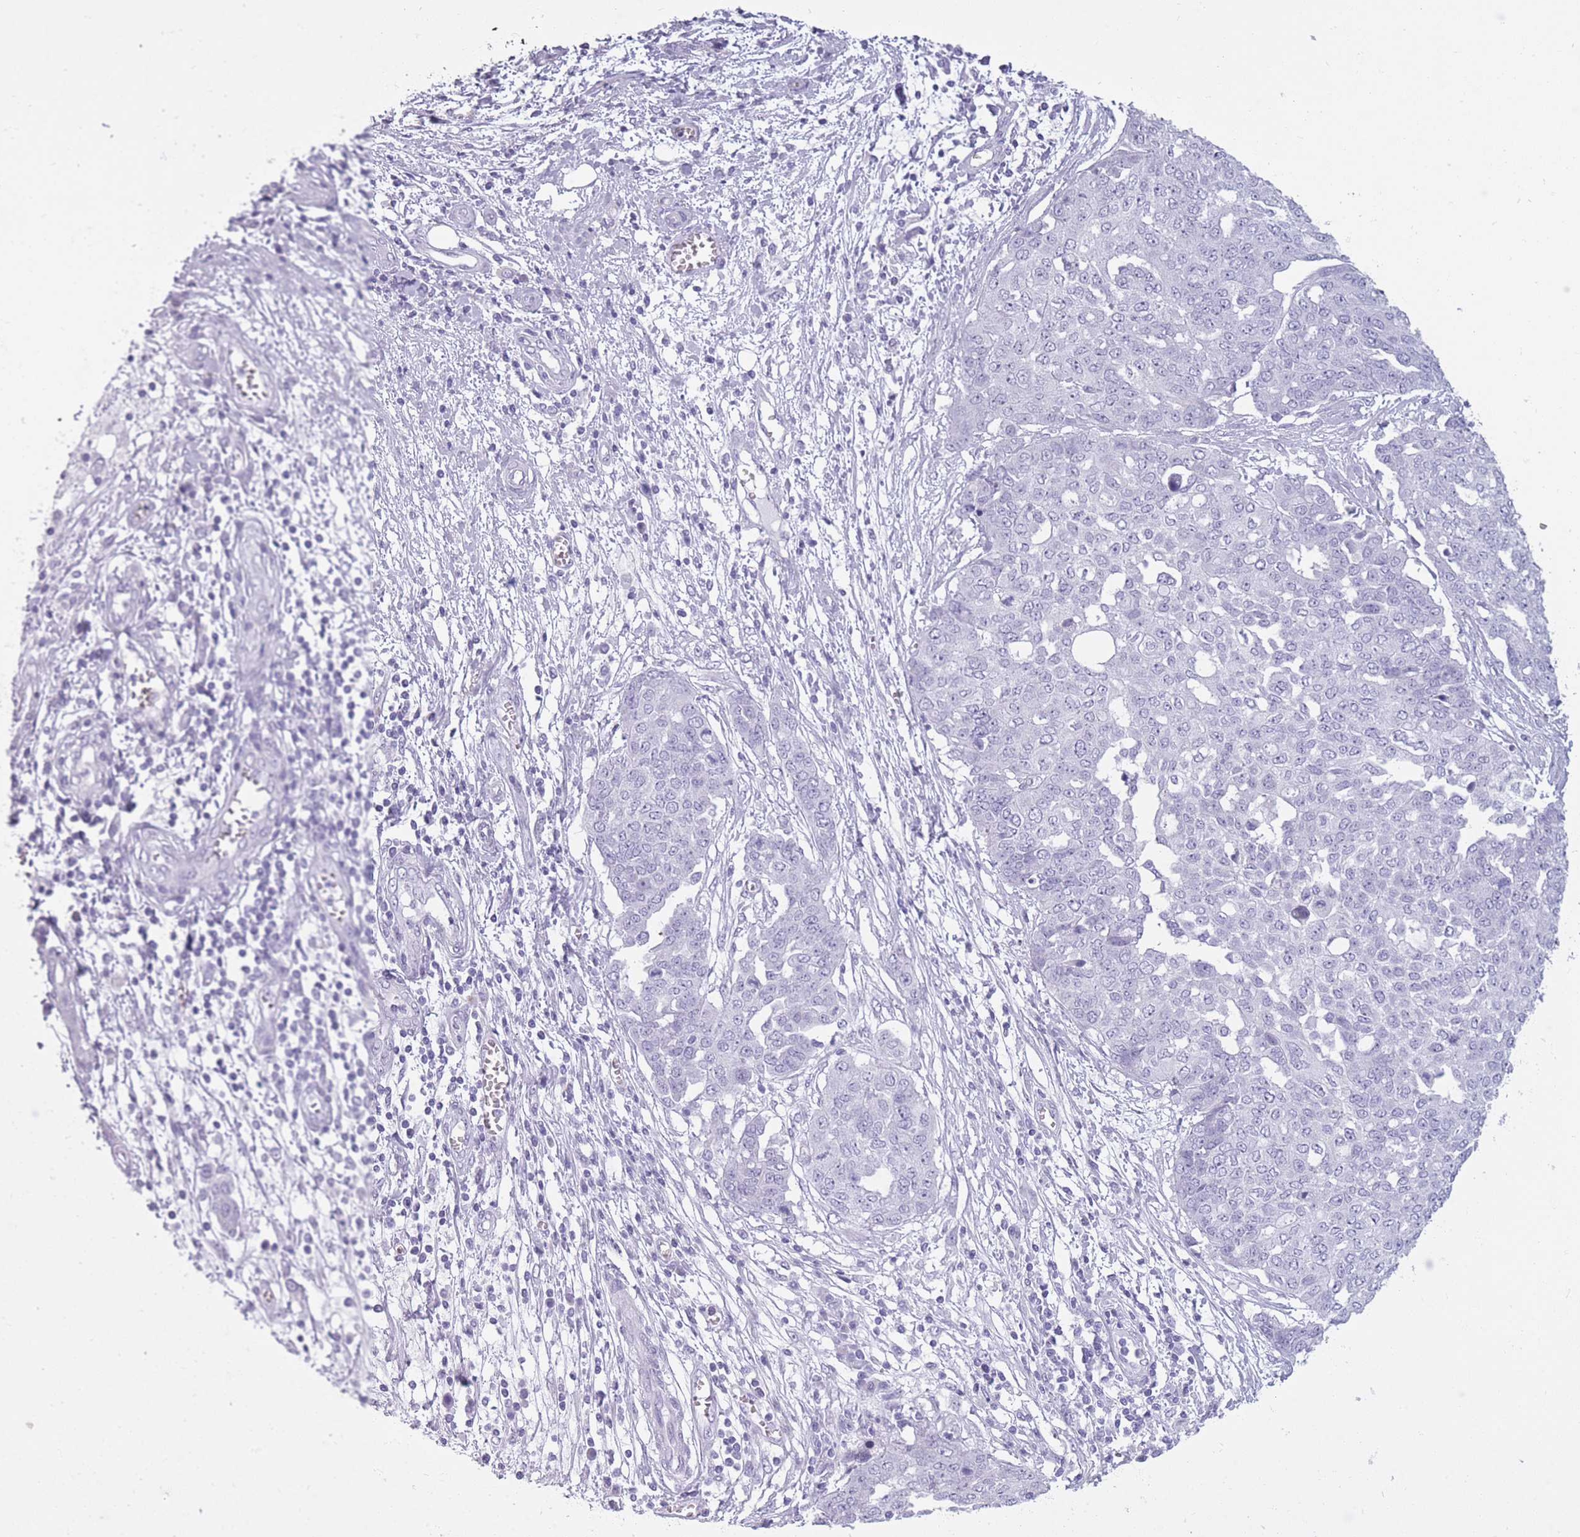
{"staining": {"intensity": "negative", "quantity": "none", "location": "none"}, "tissue": "ovarian cancer", "cell_type": "Tumor cells", "image_type": "cancer", "snomed": [{"axis": "morphology", "description": "Cystadenocarcinoma, serous, NOS"}, {"axis": "topography", "description": "Soft tissue"}, {"axis": "topography", "description": "Ovary"}], "caption": "Immunohistochemistry (IHC) histopathology image of neoplastic tissue: ovarian cancer stained with DAB (3,3'-diaminobenzidine) exhibits no significant protein staining in tumor cells. Brightfield microscopy of IHC stained with DAB (3,3'-diaminobenzidine) (brown) and hematoxylin (blue), captured at high magnification.", "gene": "GOLGA6D", "patient": {"sex": "female", "age": 57}}